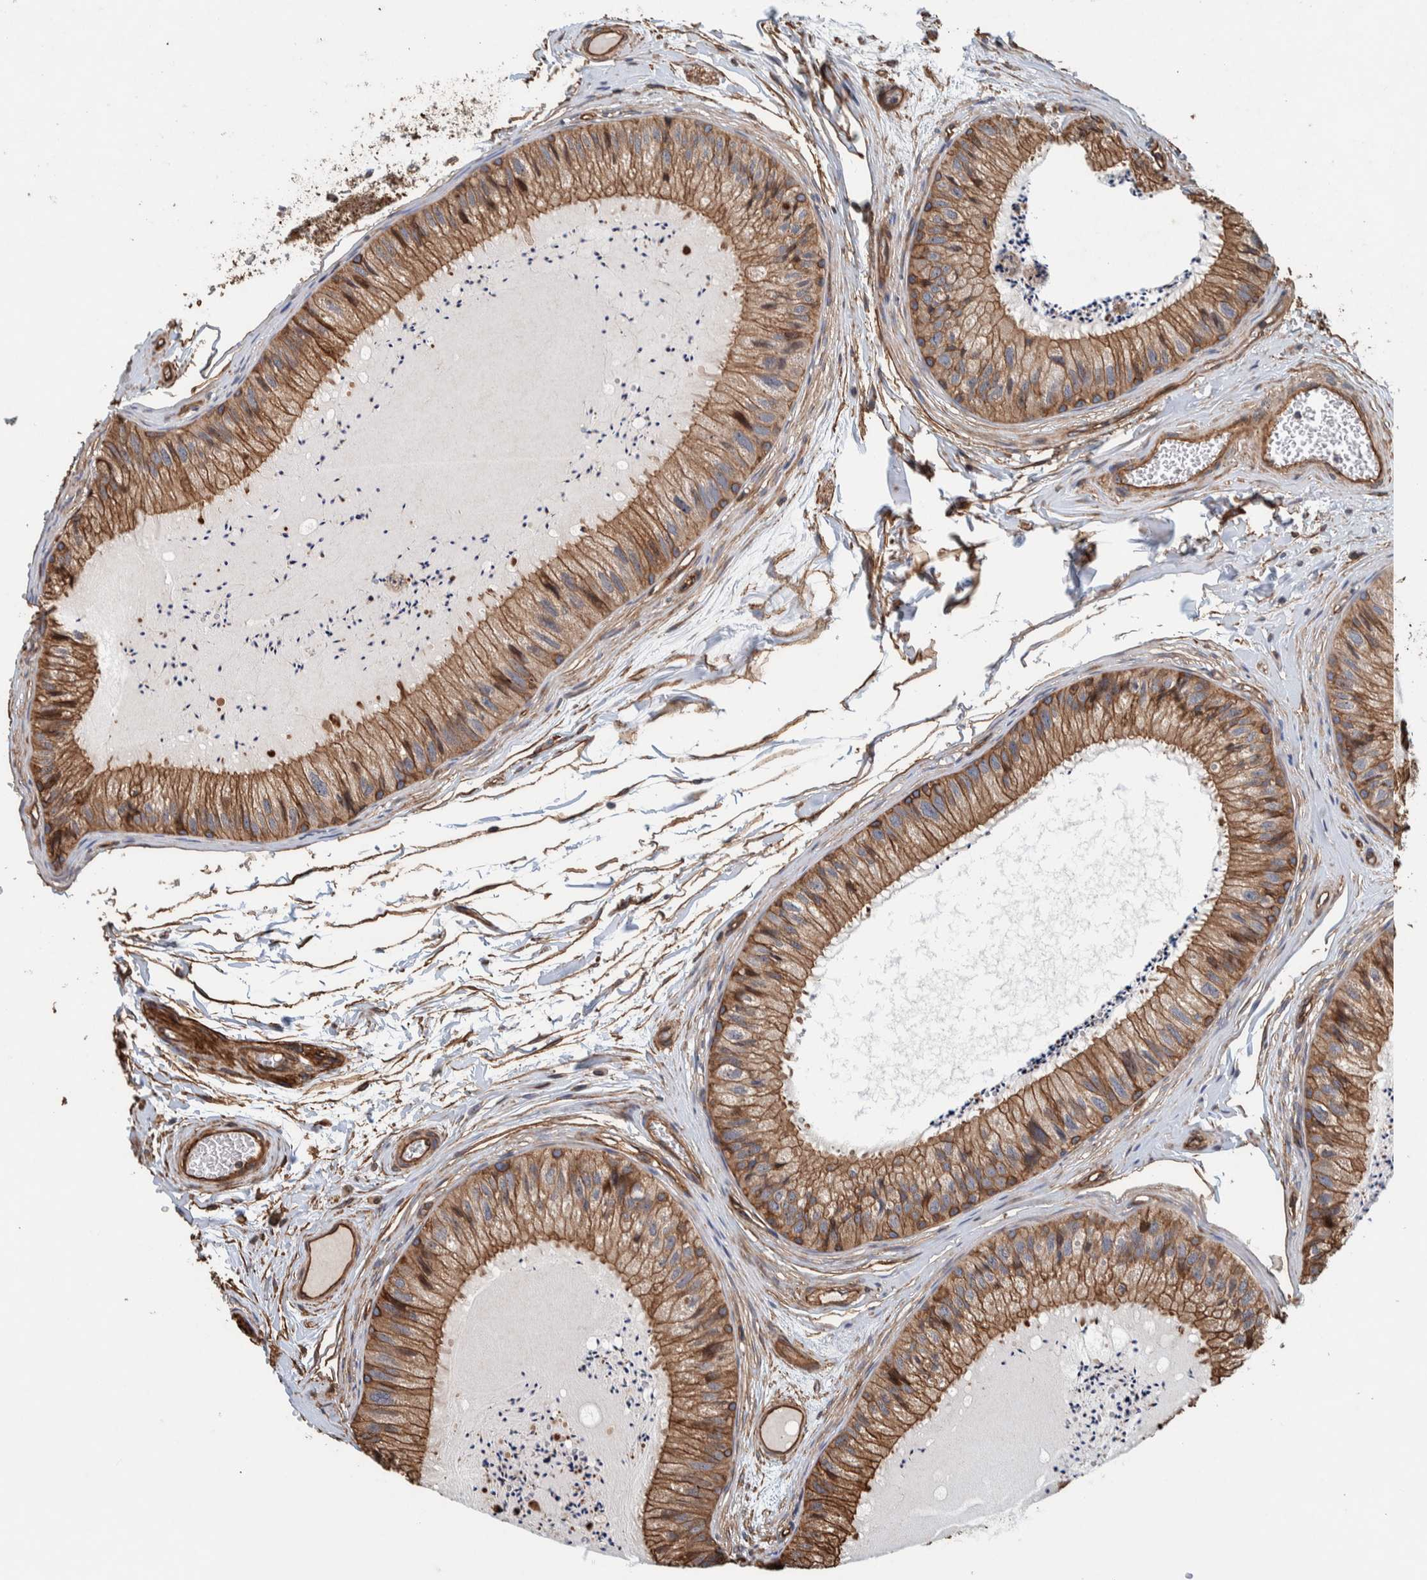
{"staining": {"intensity": "moderate", "quantity": ">75%", "location": "cytoplasmic/membranous"}, "tissue": "epididymis", "cell_type": "Glandular cells", "image_type": "normal", "snomed": [{"axis": "morphology", "description": "Normal tissue, NOS"}, {"axis": "topography", "description": "Epididymis"}], "caption": "High-magnification brightfield microscopy of benign epididymis stained with DAB (3,3'-diaminobenzidine) (brown) and counterstained with hematoxylin (blue). glandular cells exhibit moderate cytoplasmic/membranous positivity is present in about>75% of cells.", "gene": "PKD1L1", "patient": {"sex": "male", "age": 31}}